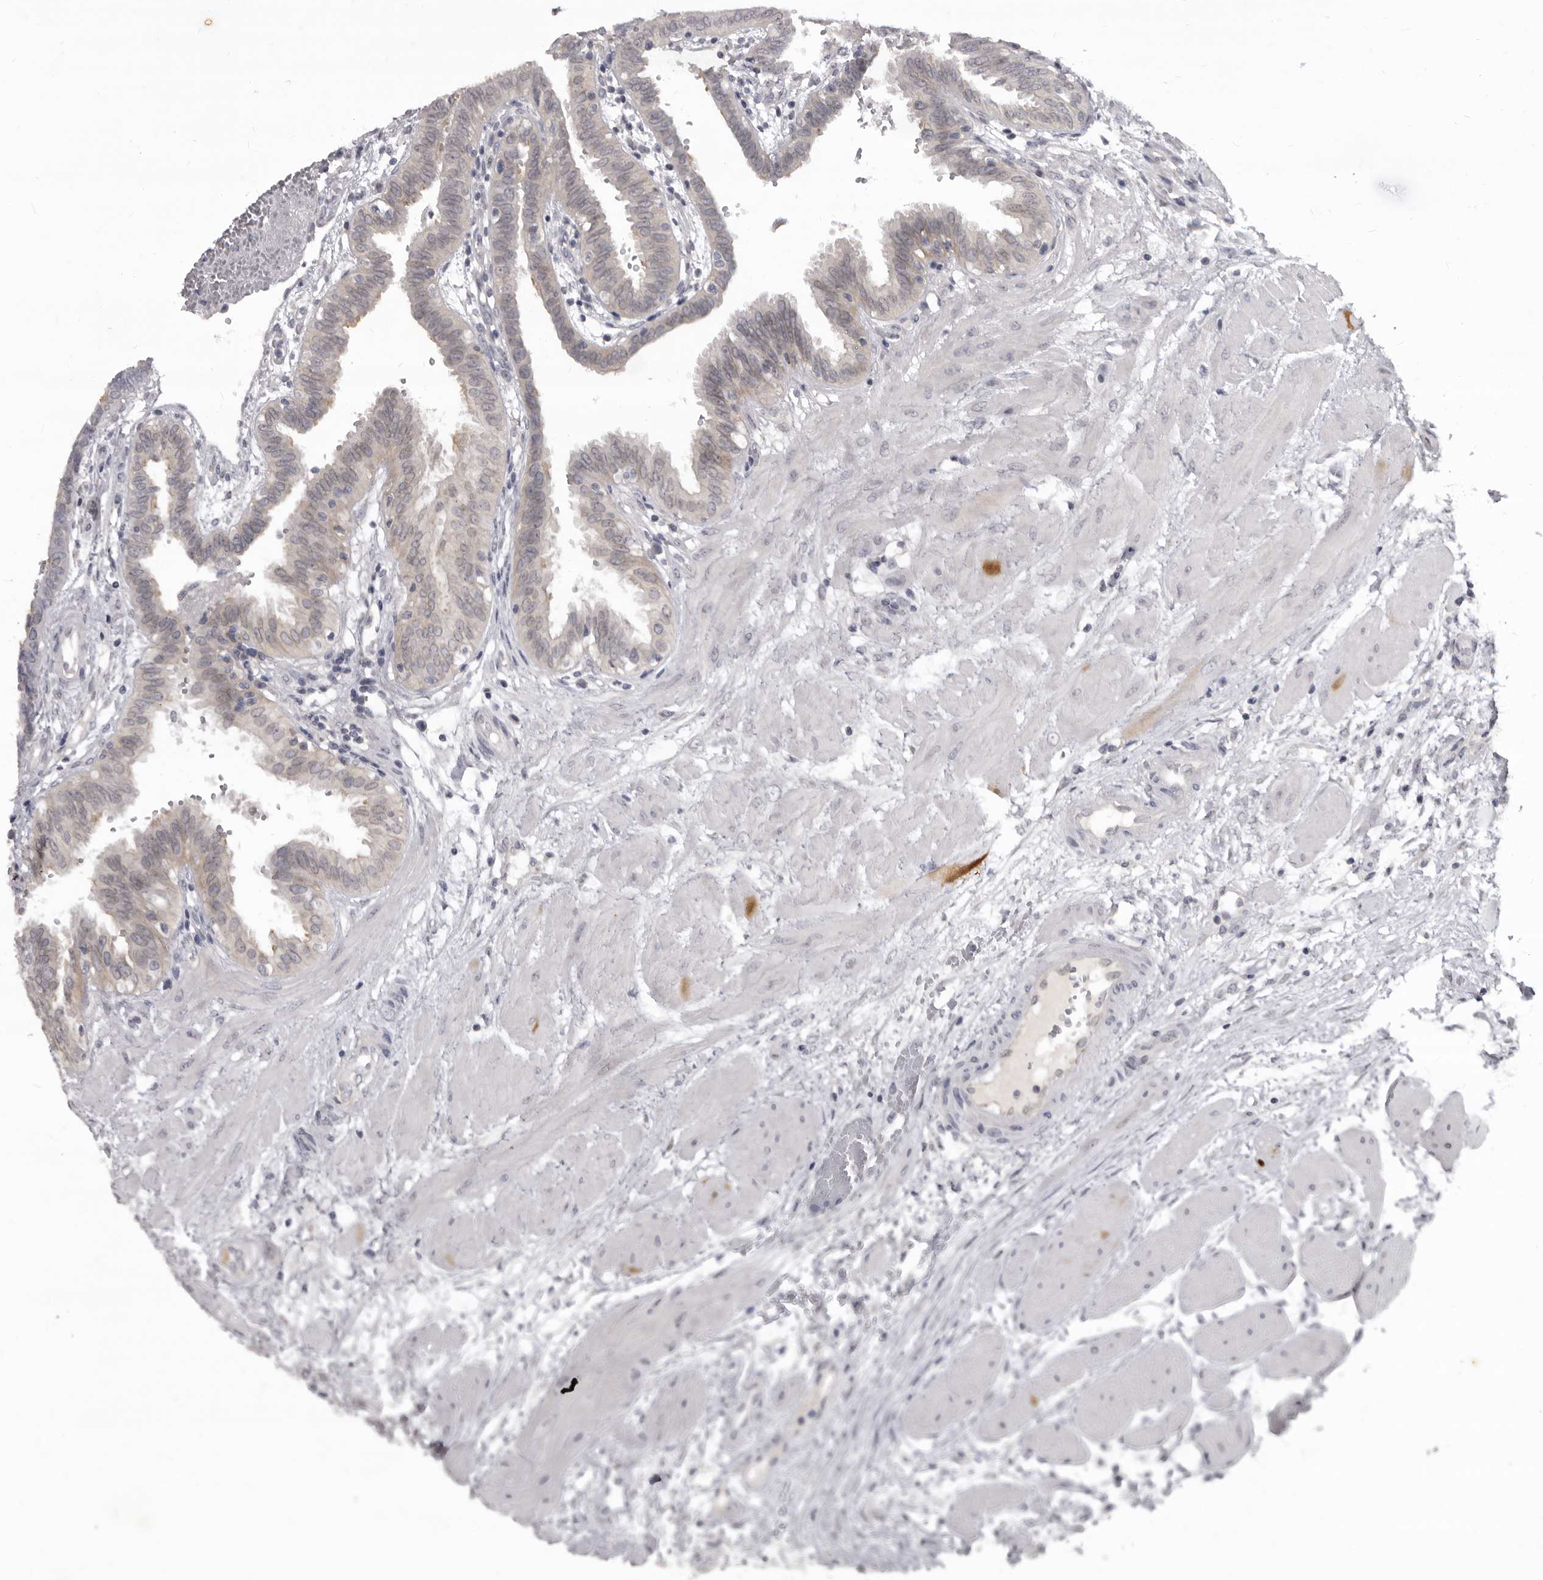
{"staining": {"intensity": "weak", "quantity": "<25%", "location": "cytoplasmic/membranous"}, "tissue": "fallopian tube", "cell_type": "Glandular cells", "image_type": "normal", "snomed": [{"axis": "morphology", "description": "Normal tissue, NOS"}, {"axis": "topography", "description": "Fallopian tube"}, {"axis": "topography", "description": "Placenta"}], "caption": "Glandular cells are negative for brown protein staining in benign fallopian tube. Brightfield microscopy of IHC stained with DAB (brown) and hematoxylin (blue), captured at high magnification.", "gene": "SULT1E1", "patient": {"sex": "female", "age": 32}}